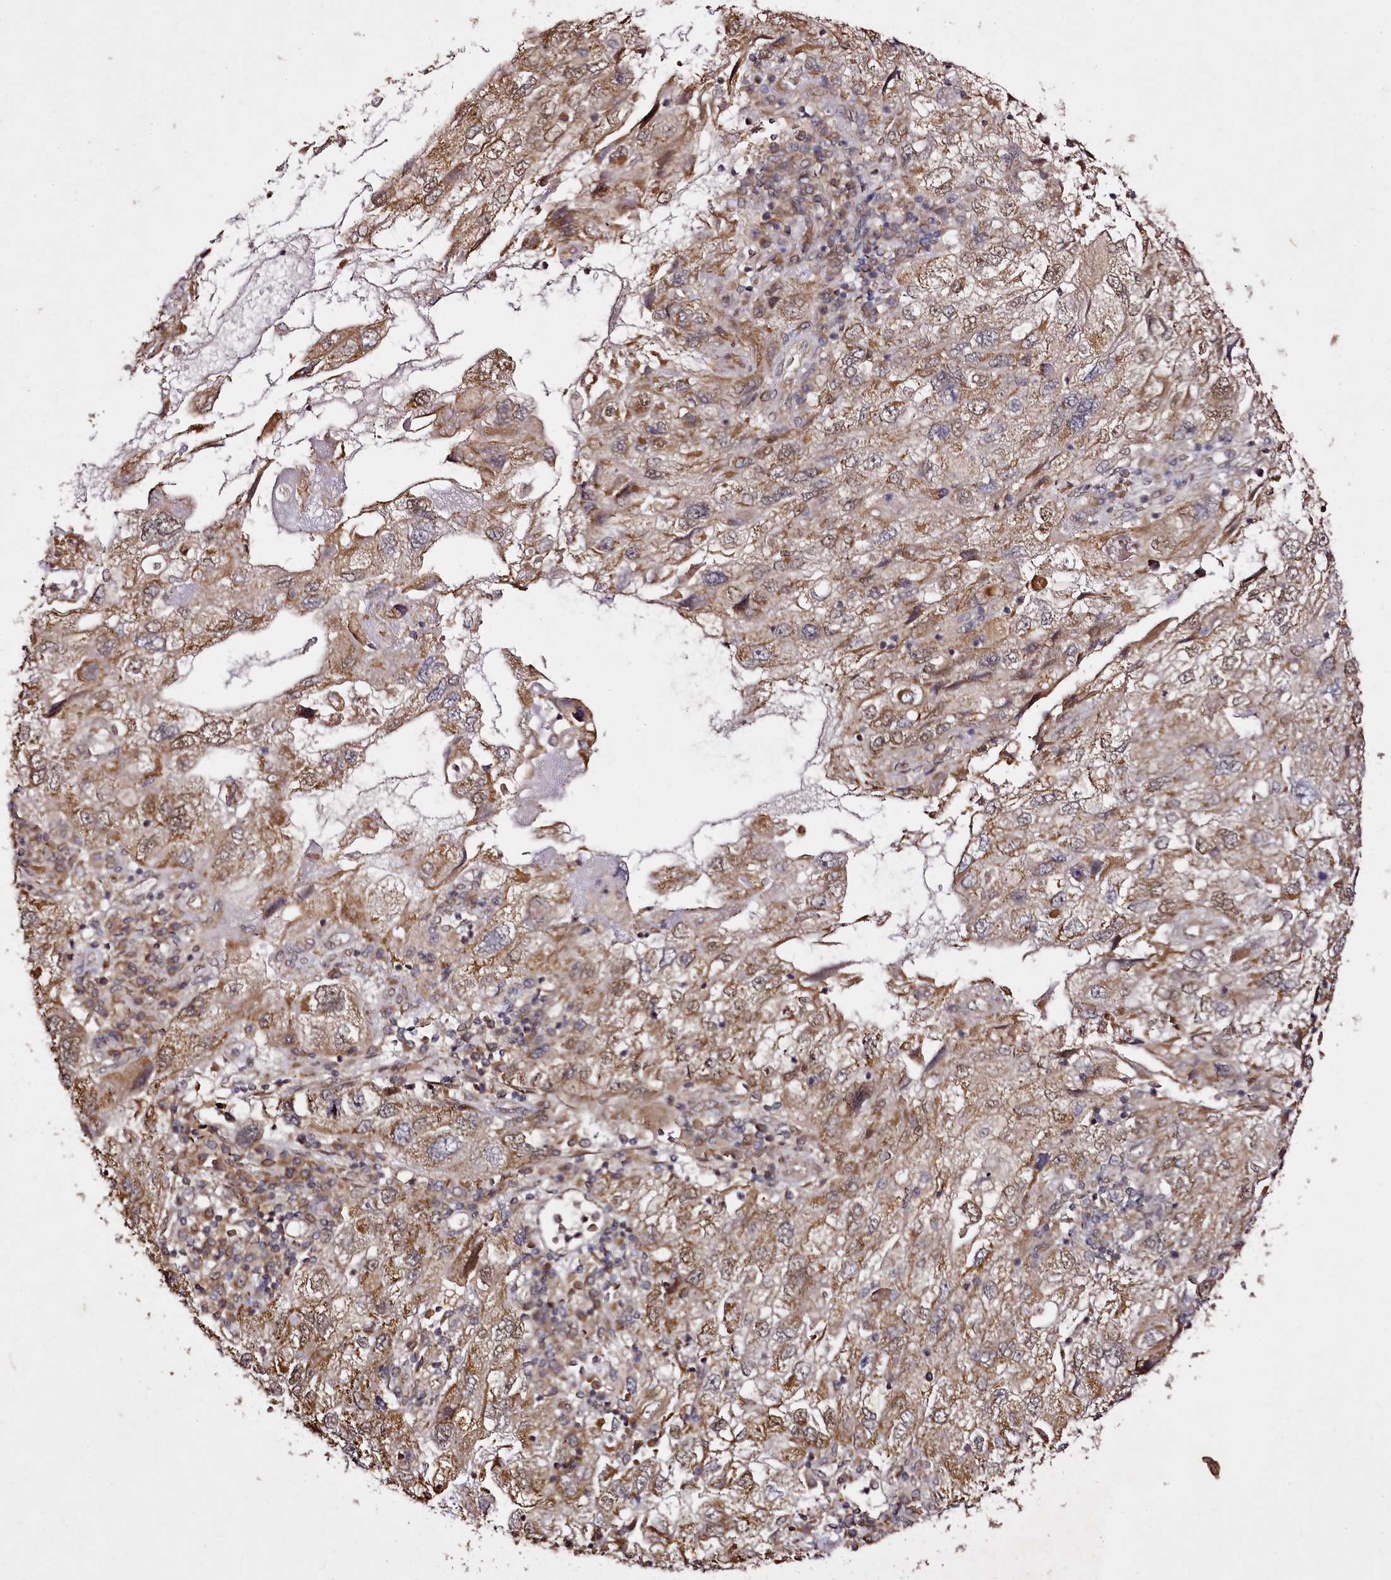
{"staining": {"intensity": "moderate", "quantity": ">75%", "location": "cytoplasmic/membranous"}, "tissue": "endometrial cancer", "cell_type": "Tumor cells", "image_type": "cancer", "snomed": [{"axis": "morphology", "description": "Adenocarcinoma, NOS"}, {"axis": "topography", "description": "Endometrium"}], "caption": "Immunohistochemistry (IHC) of human endometrial cancer (adenocarcinoma) shows medium levels of moderate cytoplasmic/membranous staining in approximately >75% of tumor cells.", "gene": "EDIL3", "patient": {"sex": "female", "age": 49}}